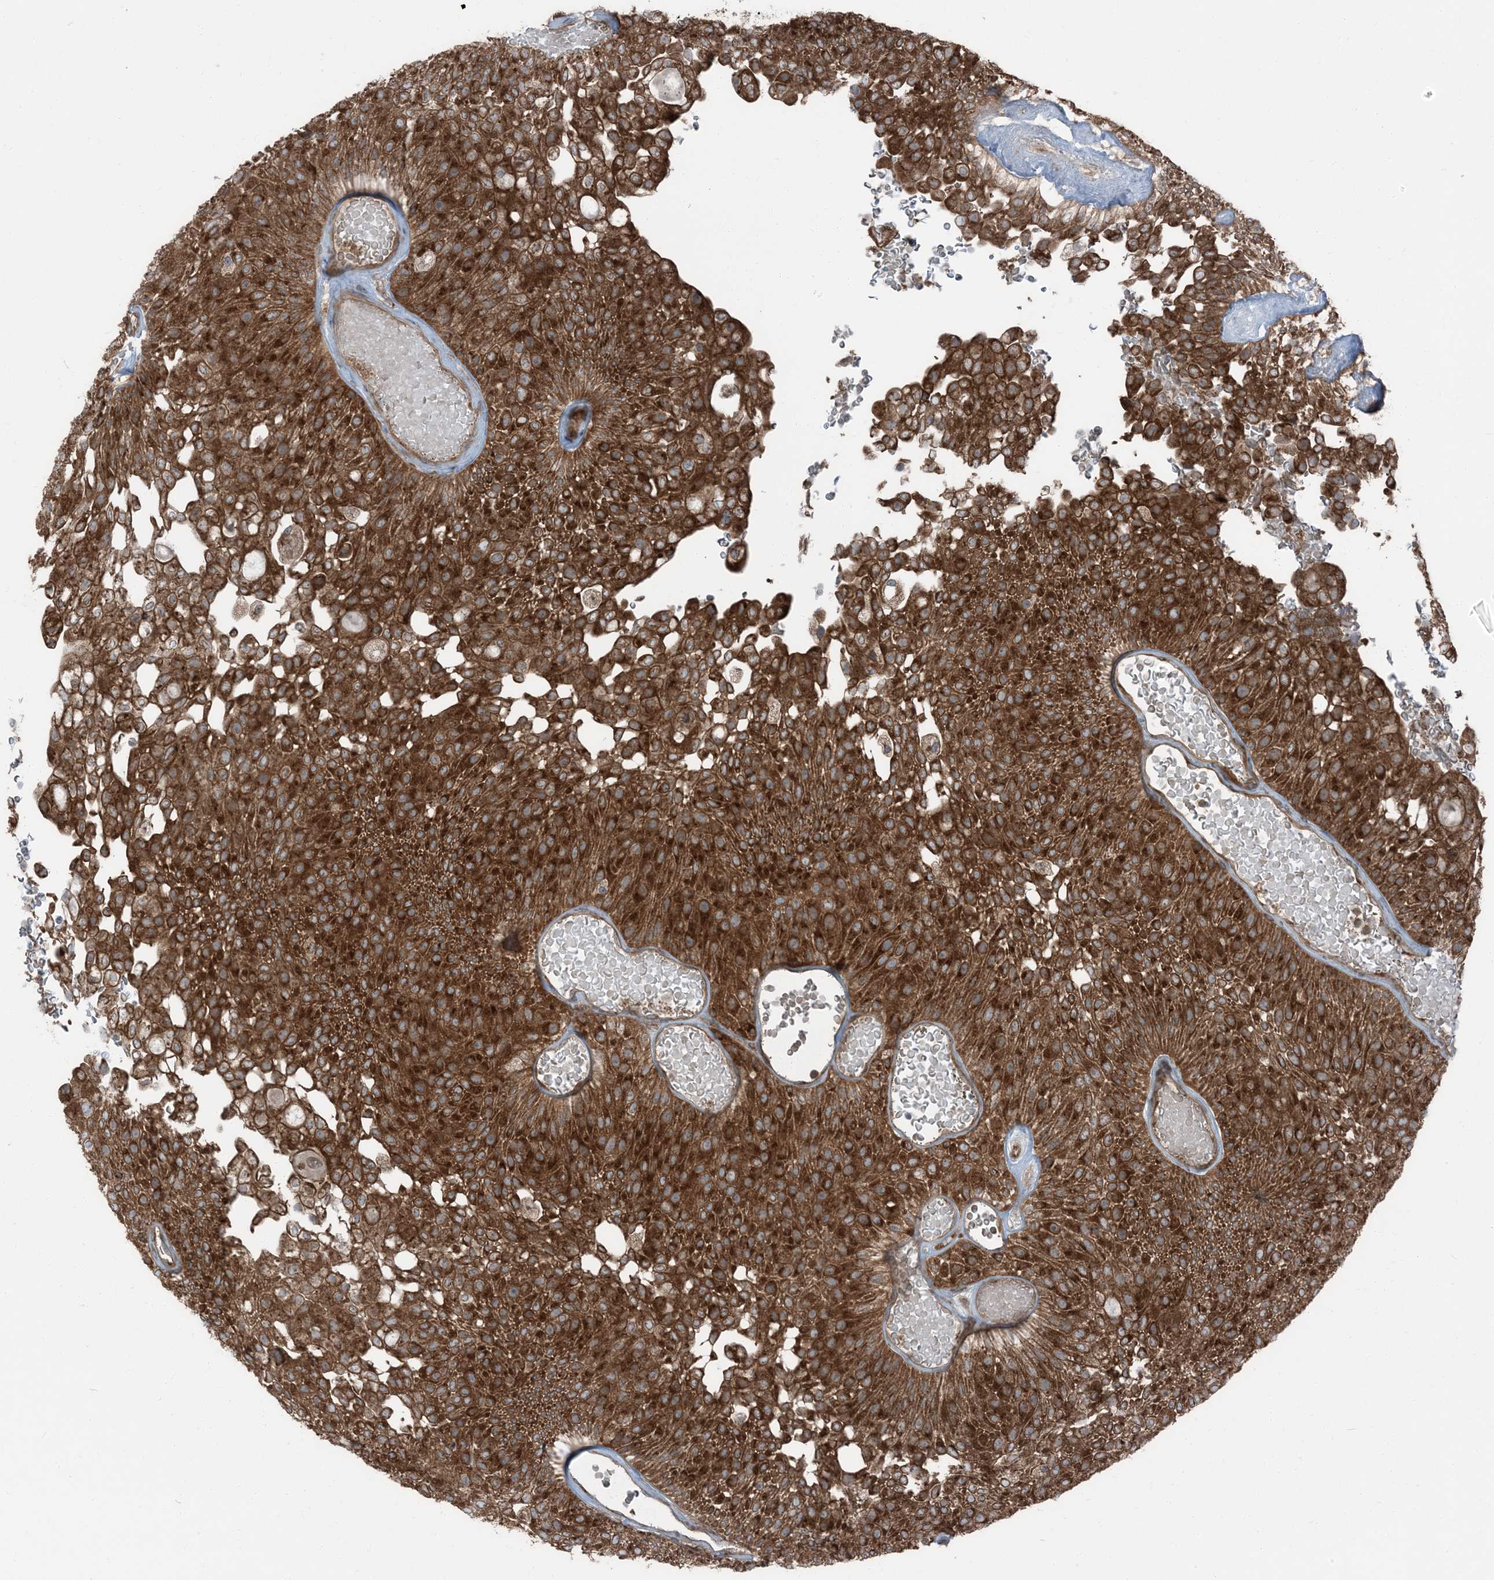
{"staining": {"intensity": "strong", "quantity": ">75%", "location": "cytoplasmic/membranous"}, "tissue": "urothelial cancer", "cell_type": "Tumor cells", "image_type": "cancer", "snomed": [{"axis": "morphology", "description": "Urothelial carcinoma, Low grade"}, {"axis": "topography", "description": "Urinary bladder"}], "caption": "Urothelial cancer stained with a brown dye shows strong cytoplasmic/membranous positive expression in about >75% of tumor cells.", "gene": "RAB3GAP1", "patient": {"sex": "male", "age": 78}}